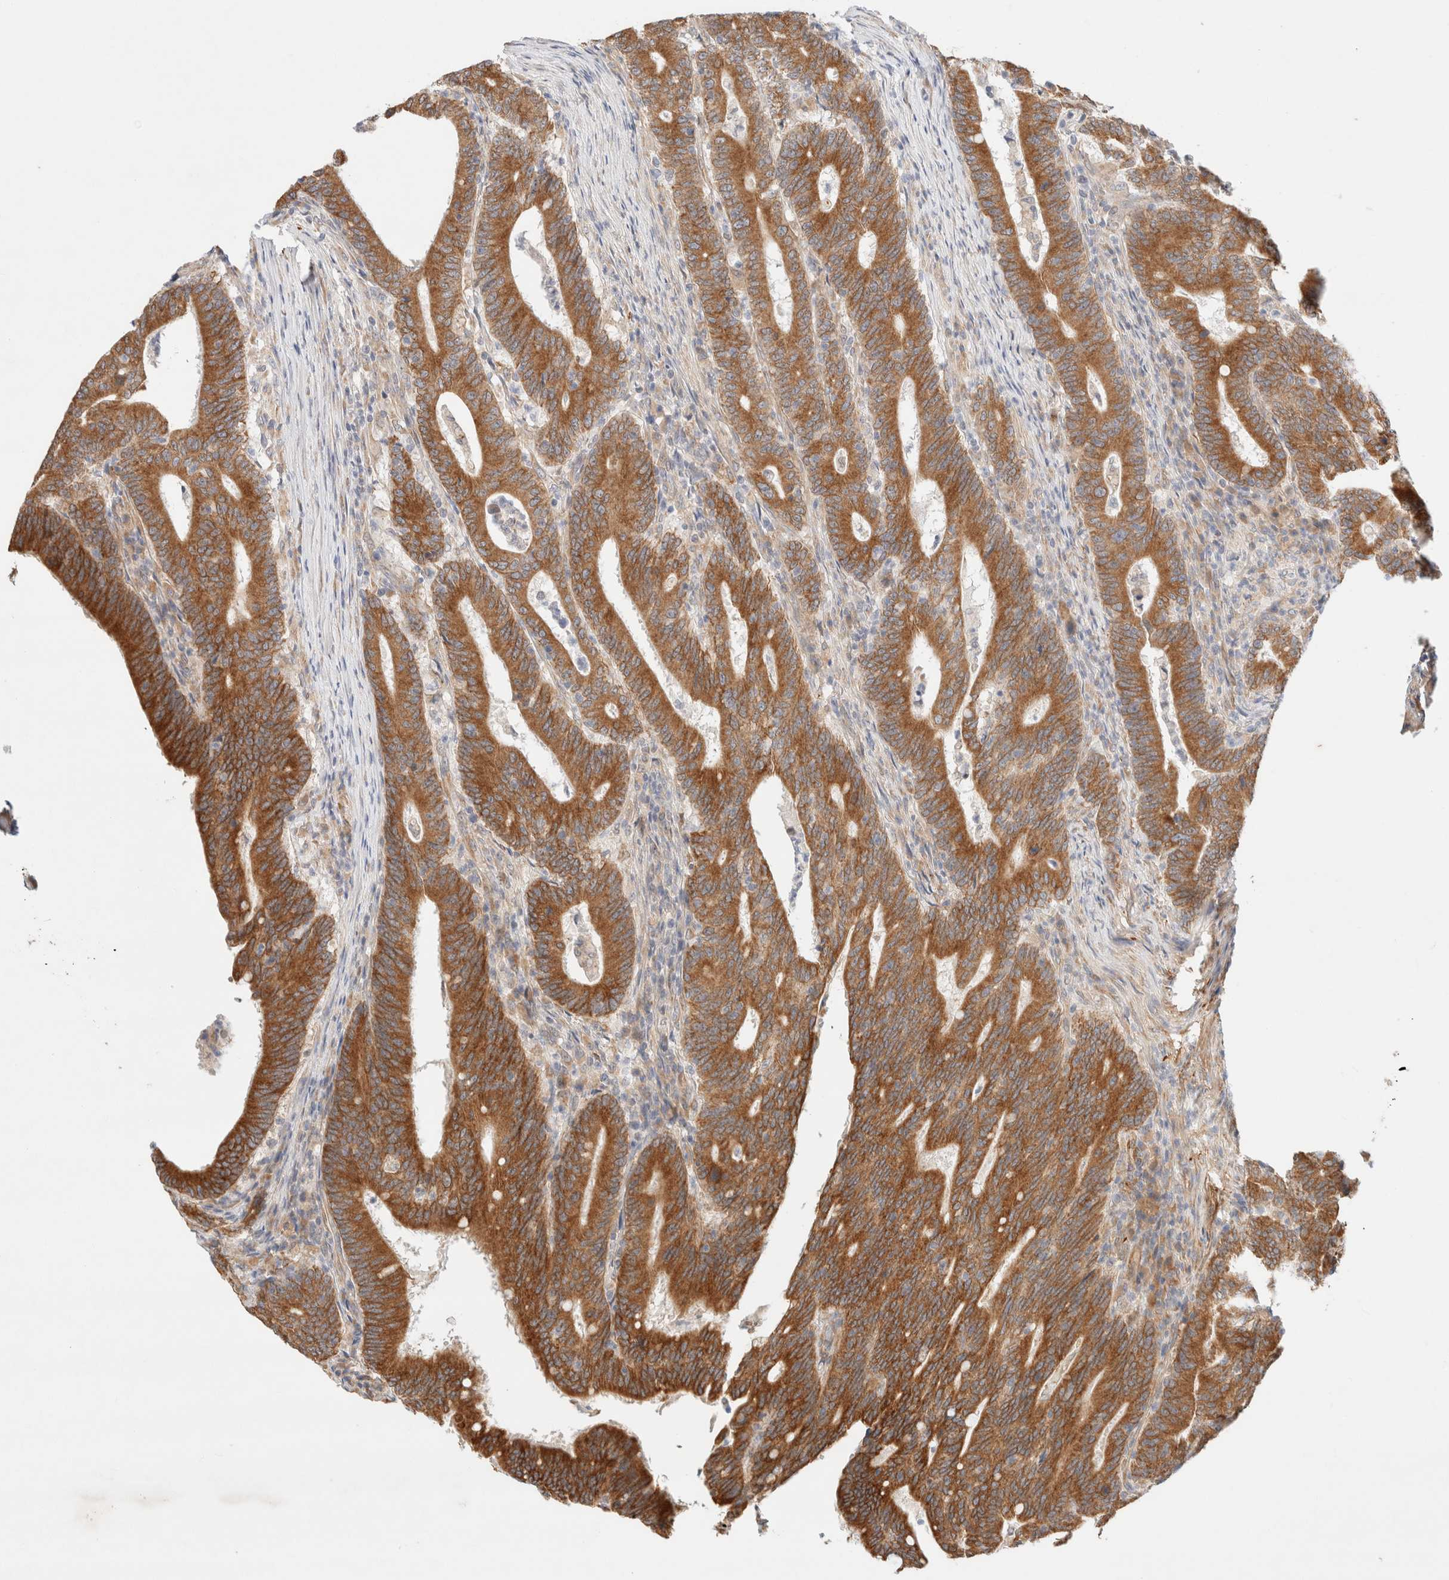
{"staining": {"intensity": "strong", "quantity": ">75%", "location": "cytoplasmic/membranous"}, "tissue": "colorectal cancer", "cell_type": "Tumor cells", "image_type": "cancer", "snomed": [{"axis": "morphology", "description": "Adenocarcinoma, NOS"}, {"axis": "topography", "description": "Colon"}], "caption": "Tumor cells show strong cytoplasmic/membranous positivity in about >75% of cells in colorectal cancer.", "gene": "RRP15", "patient": {"sex": "female", "age": 66}}